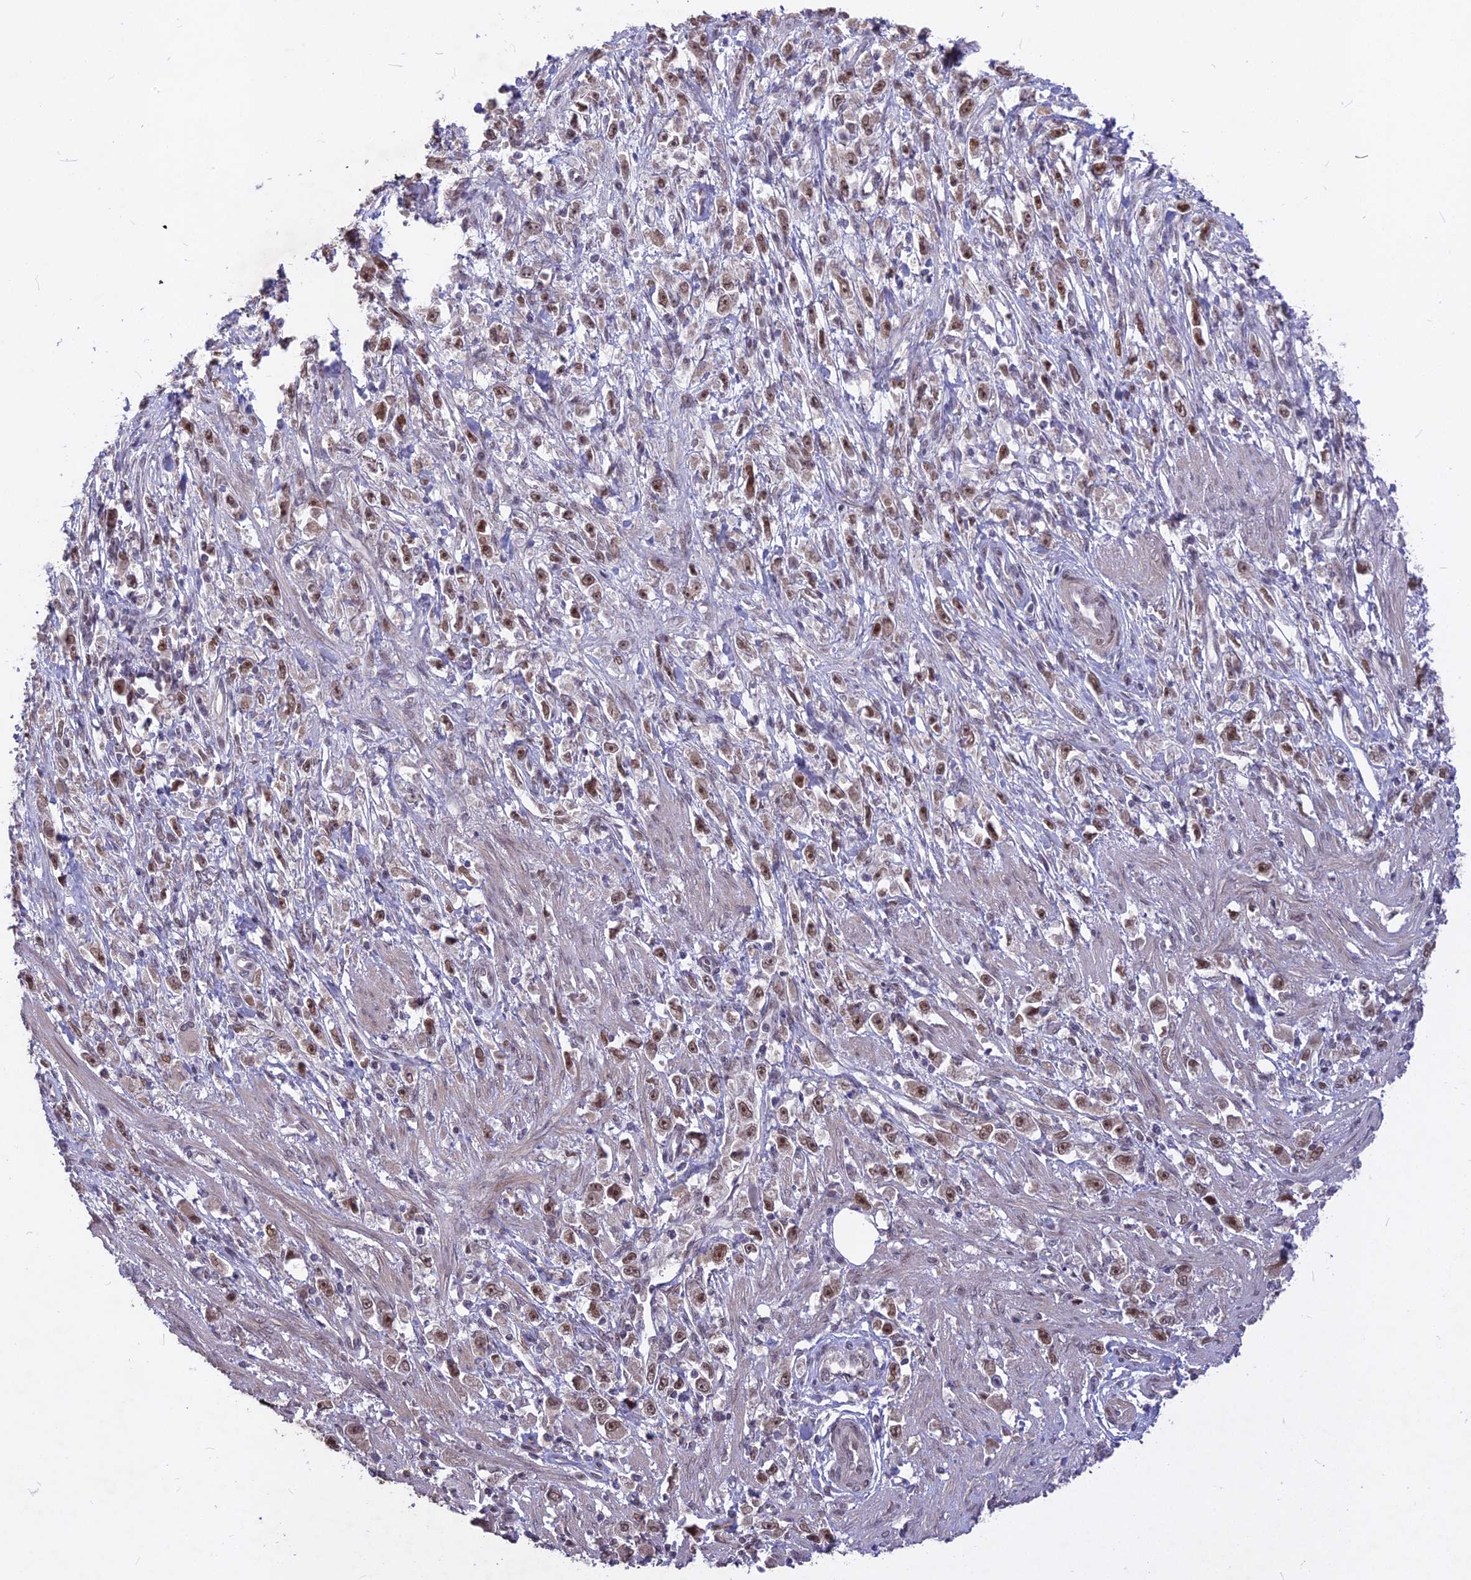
{"staining": {"intensity": "moderate", "quantity": ">75%", "location": "nuclear"}, "tissue": "stomach cancer", "cell_type": "Tumor cells", "image_type": "cancer", "snomed": [{"axis": "morphology", "description": "Adenocarcinoma, NOS"}, {"axis": "topography", "description": "Stomach"}], "caption": "Immunohistochemical staining of stomach cancer reveals medium levels of moderate nuclear expression in approximately >75% of tumor cells.", "gene": "DIS3", "patient": {"sex": "female", "age": 59}}